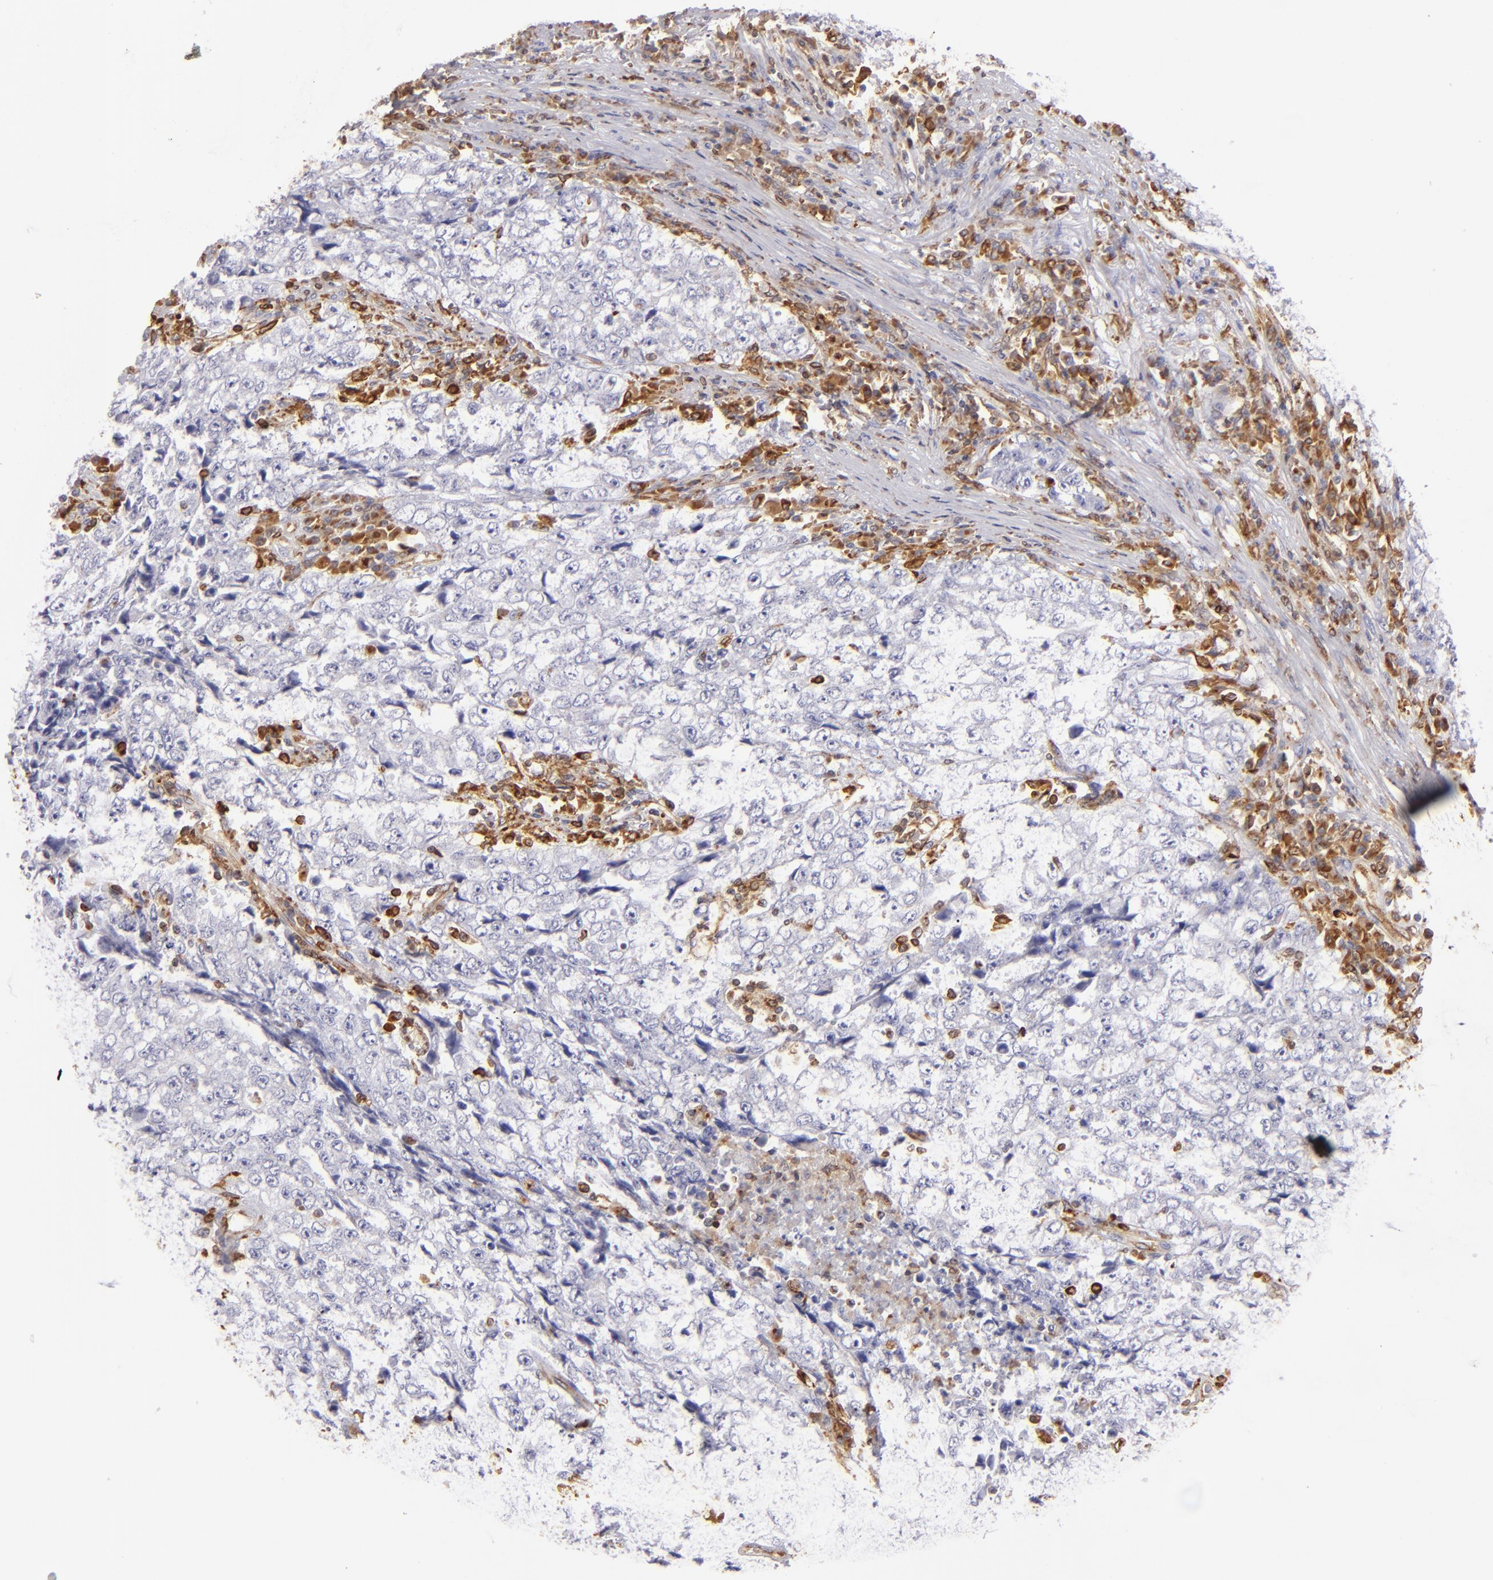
{"staining": {"intensity": "negative", "quantity": "none", "location": "none"}, "tissue": "testis cancer", "cell_type": "Tumor cells", "image_type": "cancer", "snomed": [{"axis": "morphology", "description": "Necrosis, NOS"}, {"axis": "morphology", "description": "Carcinoma, Embryonal, NOS"}, {"axis": "topography", "description": "Testis"}], "caption": "High magnification brightfield microscopy of testis cancer (embryonal carcinoma) stained with DAB (3,3'-diaminobenzidine) (brown) and counterstained with hematoxylin (blue): tumor cells show no significant positivity. Brightfield microscopy of immunohistochemistry (IHC) stained with DAB (brown) and hematoxylin (blue), captured at high magnification.", "gene": "CD74", "patient": {"sex": "male", "age": 19}}